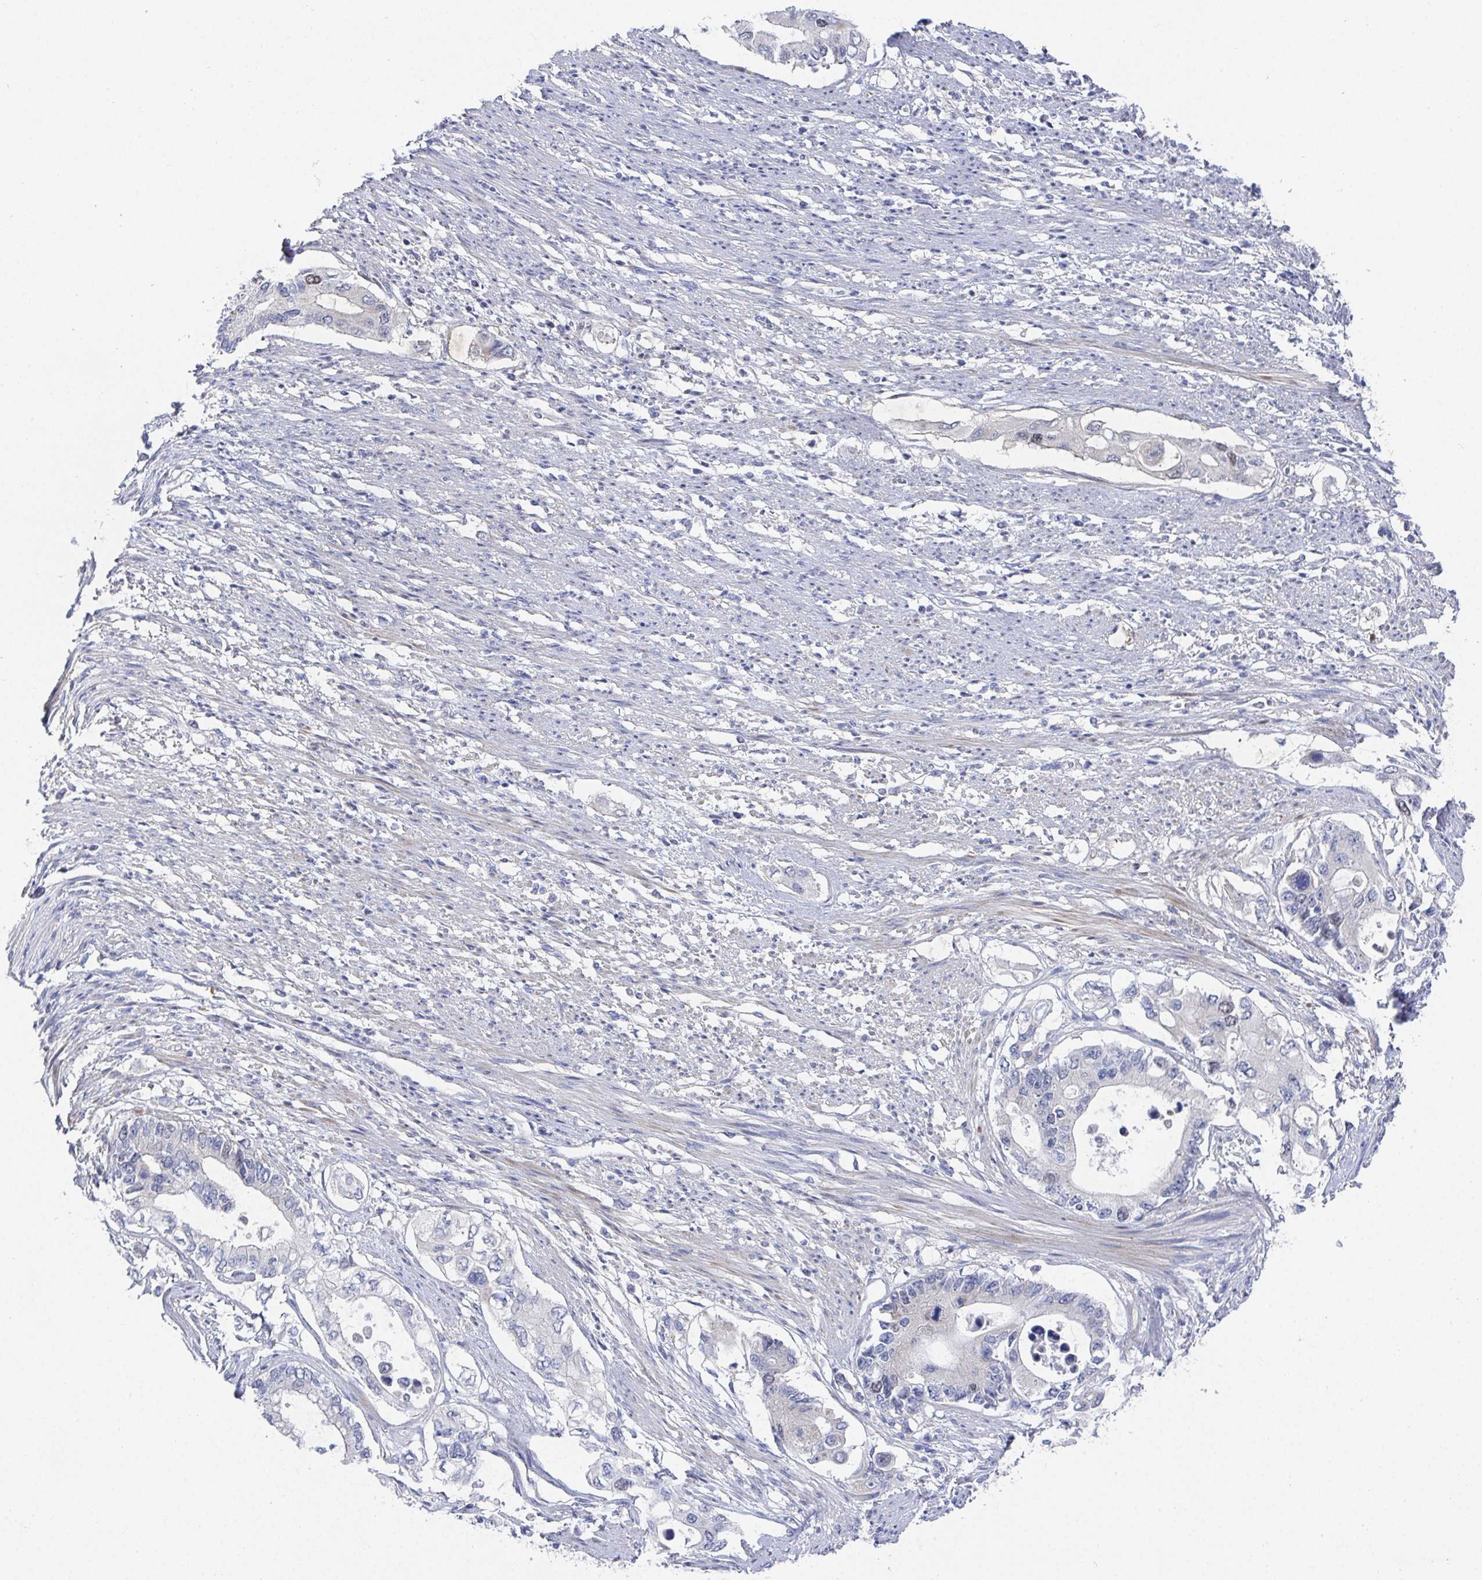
{"staining": {"intensity": "weak", "quantity": "<25%", "location": "nuclear"}, "tissue": "pancreatic cancer", "cell_type": "Tumor cells", "image_type": "cancer", "snomed": [{"axis": "morphology", "description": "Adenocarcinoma, NOS"}, {"axis": "topography", "description": "Pancreas"}], "caption": "Immunohistochemical staining of human adenocarcinoma (pancreatic) demonstrates no significant positivity in tumor cells. The staining was performed using DAB to visualize the protein expression in brown, while the nuclei were stained in blue with hematoxylin (Magnification: 20x).", "gene": "ATP5F1C", "patient": {"sex": "female", "age": 63}}